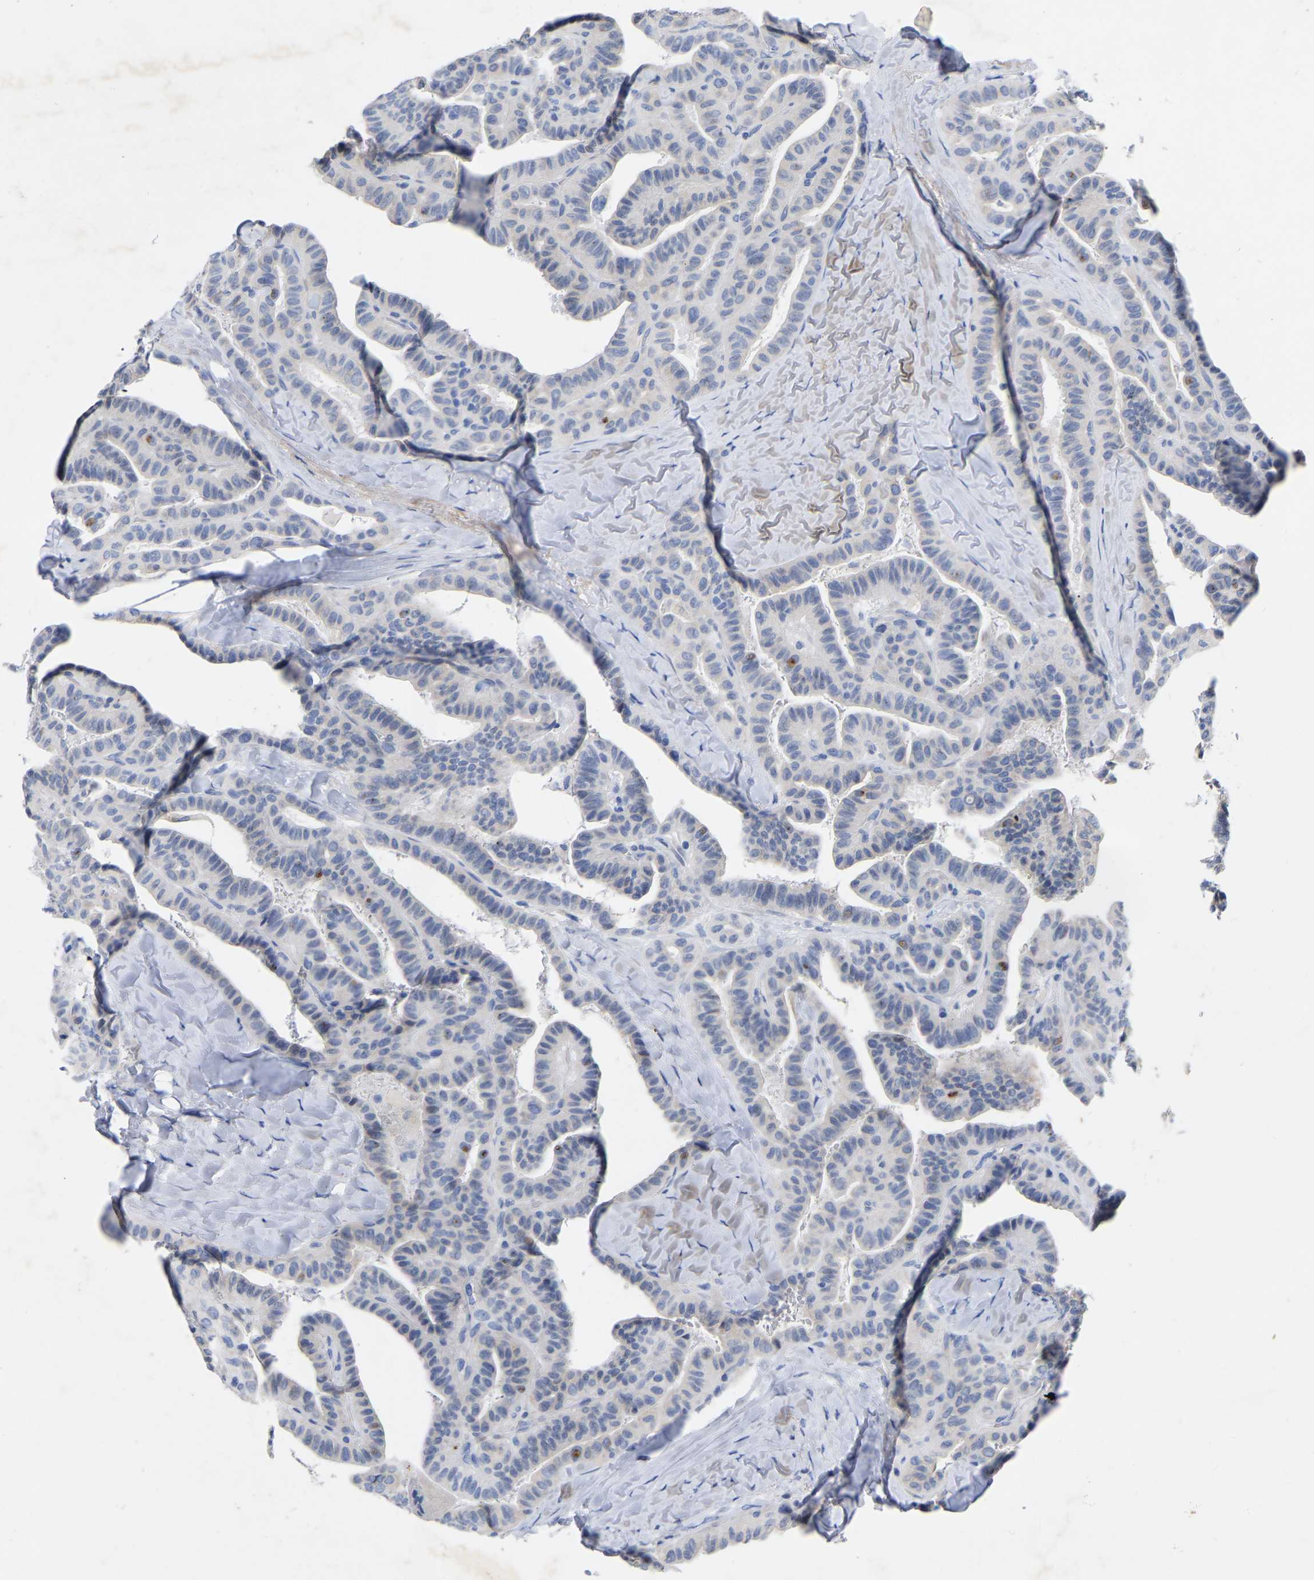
{"staining": {"intensity": "negative", "quantity": "none", "location": "none"}, "tissue": "thyroid cancer", "cell_type": "Tumor cells", "image_type": "cancer", "snomed": [{"axis": "morphology", "description": "Papillary adenocarcinoma, NOS"}, {"axis": "topography", "description": "Thyroid gland"}], "caption": "Papillary adenocarcinoma (thyroid) stained for a protein using immunohistochemistry (IHC) displays no expression tumor cells.", "gene": "STRIP2", "patient": {"sex": "male", "age": 77}}